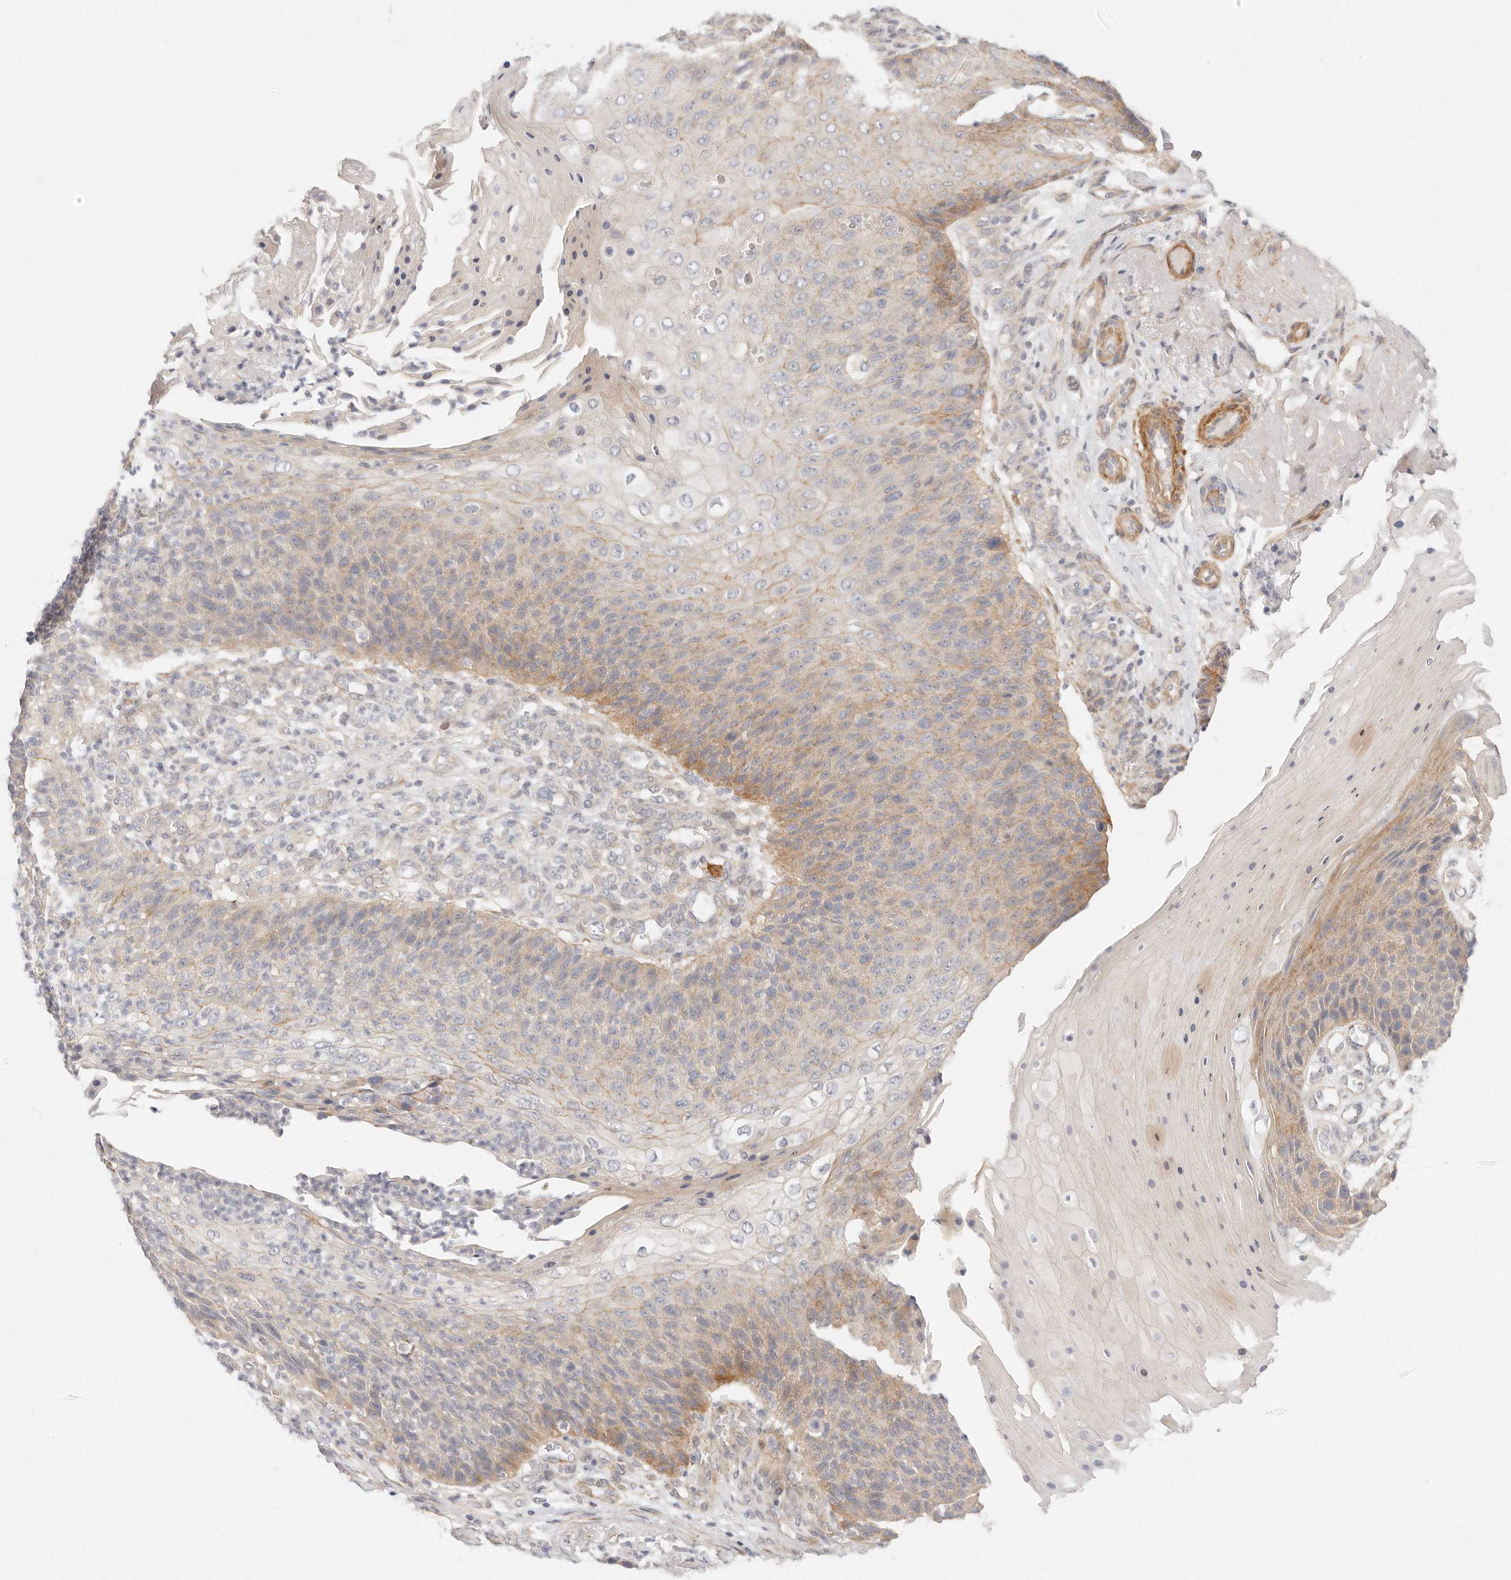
{"staining": {"intensity": "moderate", "quantity": "<25%", "location": "cytoplasmic/membranous"}, "tissue": "skin cancer", "cell_type": "Tumor cells", "image_type": "cancer", "snomed": [{"axis": "morphology", "description": "Squamous cell carcinoma, NOS"}, {"axis": "topography", "description": "Skin"}], "caption": "Immunohistochemical staining of skin cancer (squamous cell carcinoma) displays moderate cytoplasmic/membranous protein expression in about <25% of tumor cells. (Brightfield microscopy of DAB IHC at high magnification).", "gene": "UBXN10", "patient": {"sex": "female", "age": 88}}